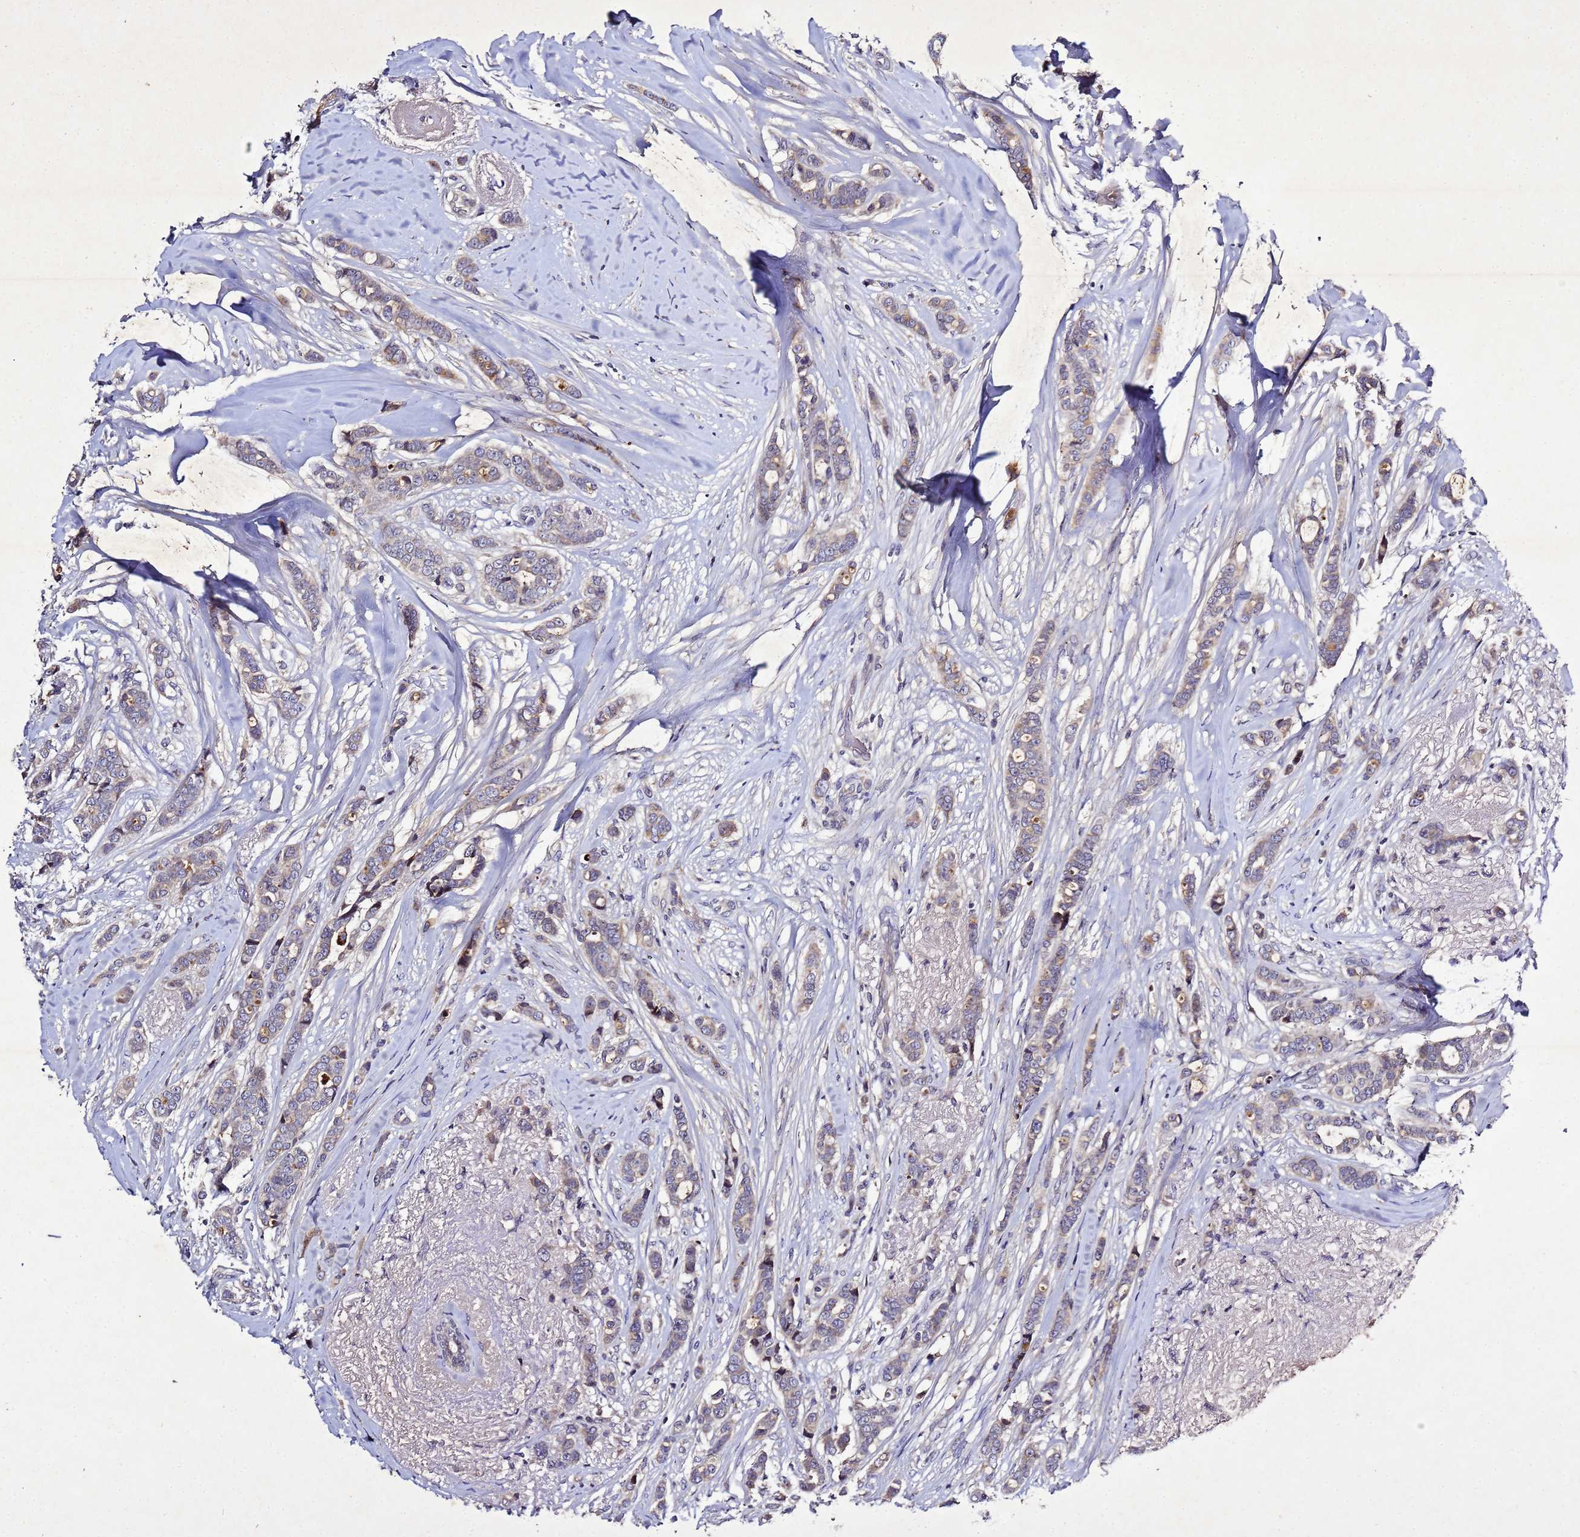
{"staining": {"intensity": "weak", "quantity": "<25%", "location": "cytoplasmic/membranous"}, "tissue": "breast cancer", "cell_type": "Tumor cells", "image_type": "cancer", "snomed": [{"axis": "morphology", "description": "Lobular carcinoma"}, {"axis": "topography", "description": "Breast"}], "caption": "Immunohistochemistry image of neoplastic tissue: human breast cancer stained with DAB exhibits no significant protein expression in tumor cells. (Immunohistochemistry, brightfield microscopy, high magnification).", "gene": "SV2B", "patient": {"sex": "female", "age": 51}}